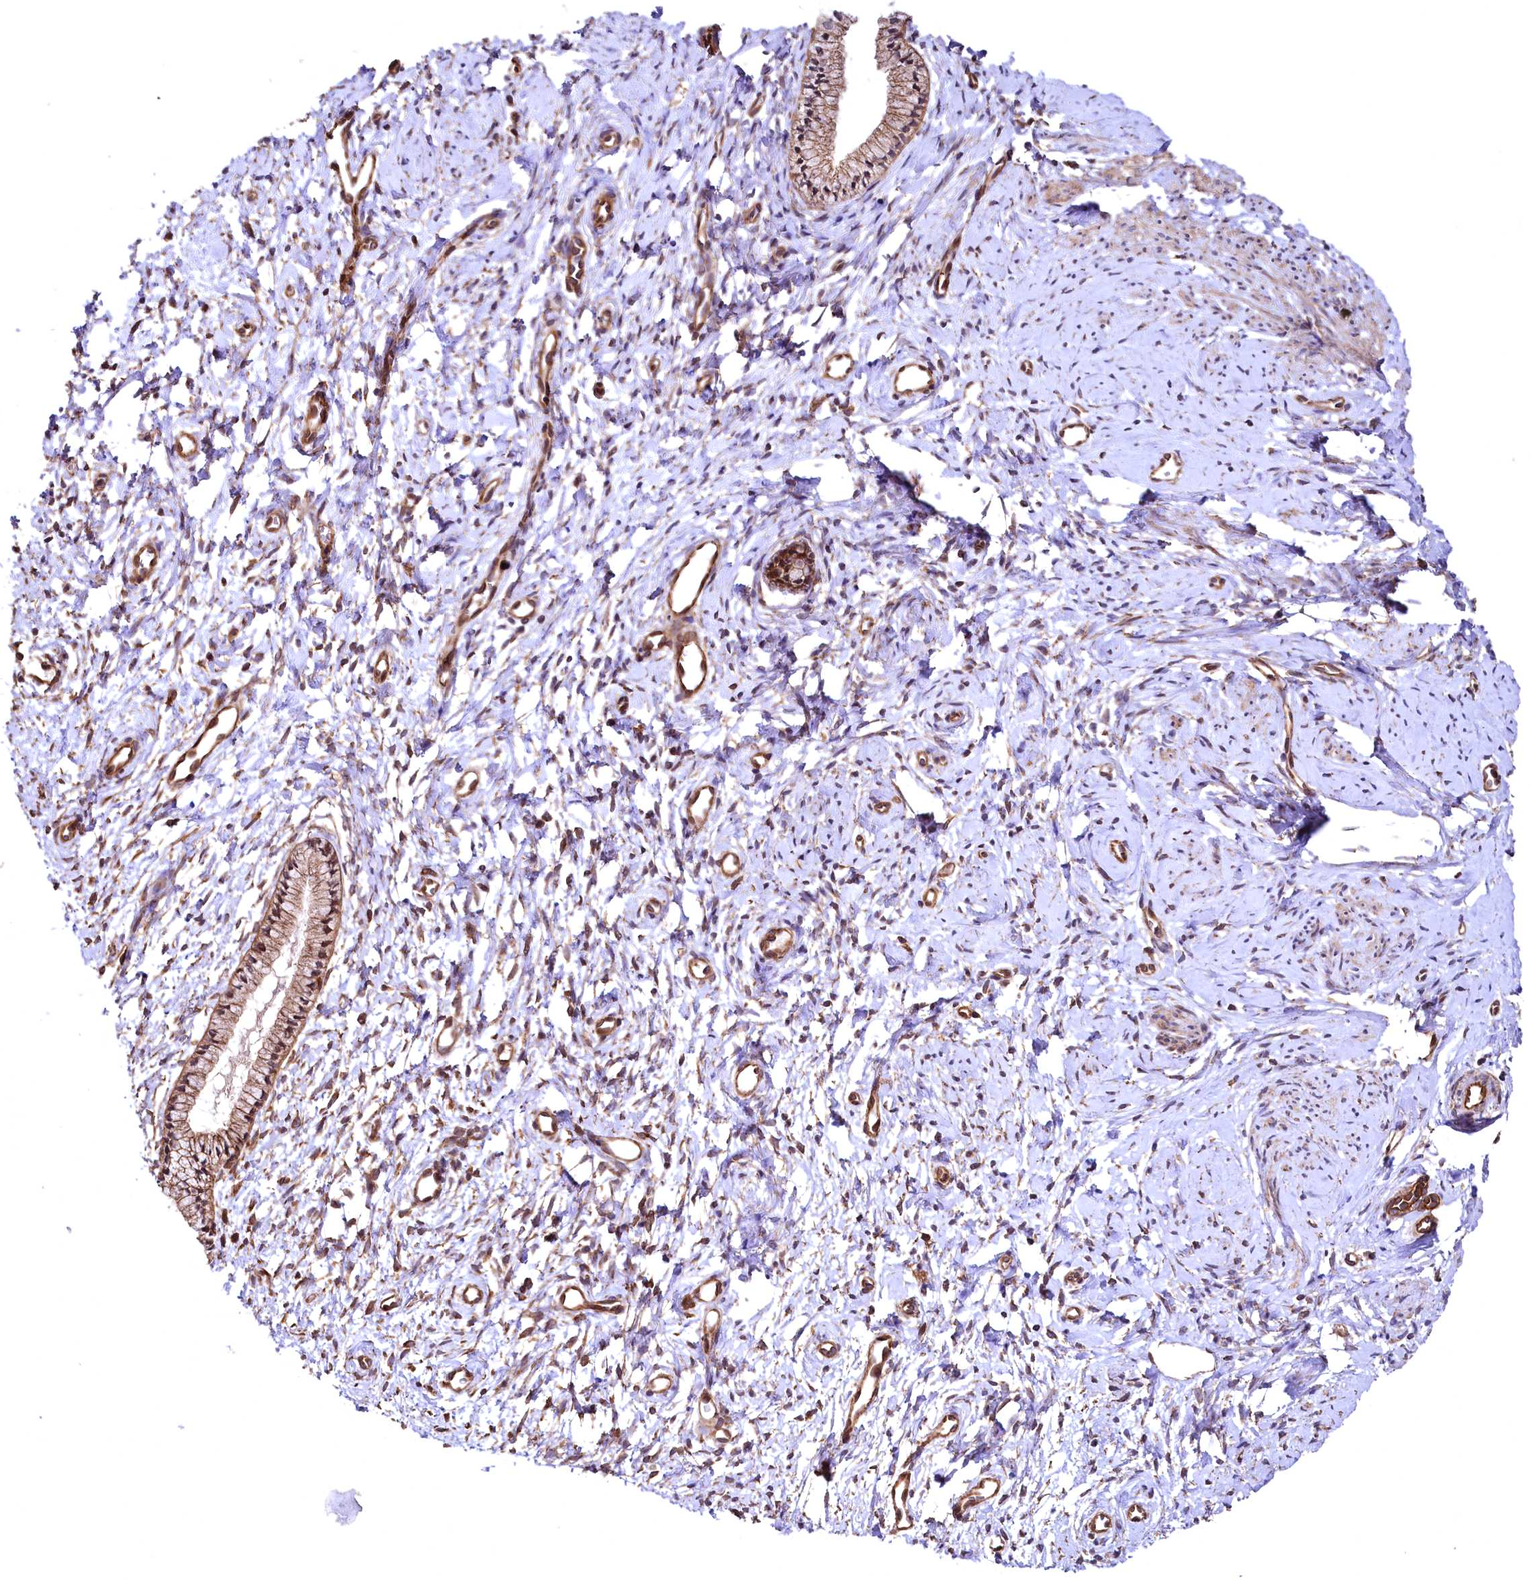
{"staining": {"intensity": "strong", "quantity": ">75%", "location": "cytoplasmic/membranous"}, "tissue": "cervix", "cell_type": "Glandular cells", "image_type": "normal", "snomed": [{"axis": "morphology", "description": "Normal tissue, NOS"}, {"axis": "topography", "description": "Cervix"}], "caption": "The micrograph exhibits immunohistochemical staining of unremarkable cervix. There is strong cytoplasmic/membranous expression is identified in about >75% of glandular cells. Immunohistochemistry (ihc) stains the protein of interest in brown and the nuclei are stained blue.", "gene": "SVIP", "patient": {"sex": "female", "age": 57}}